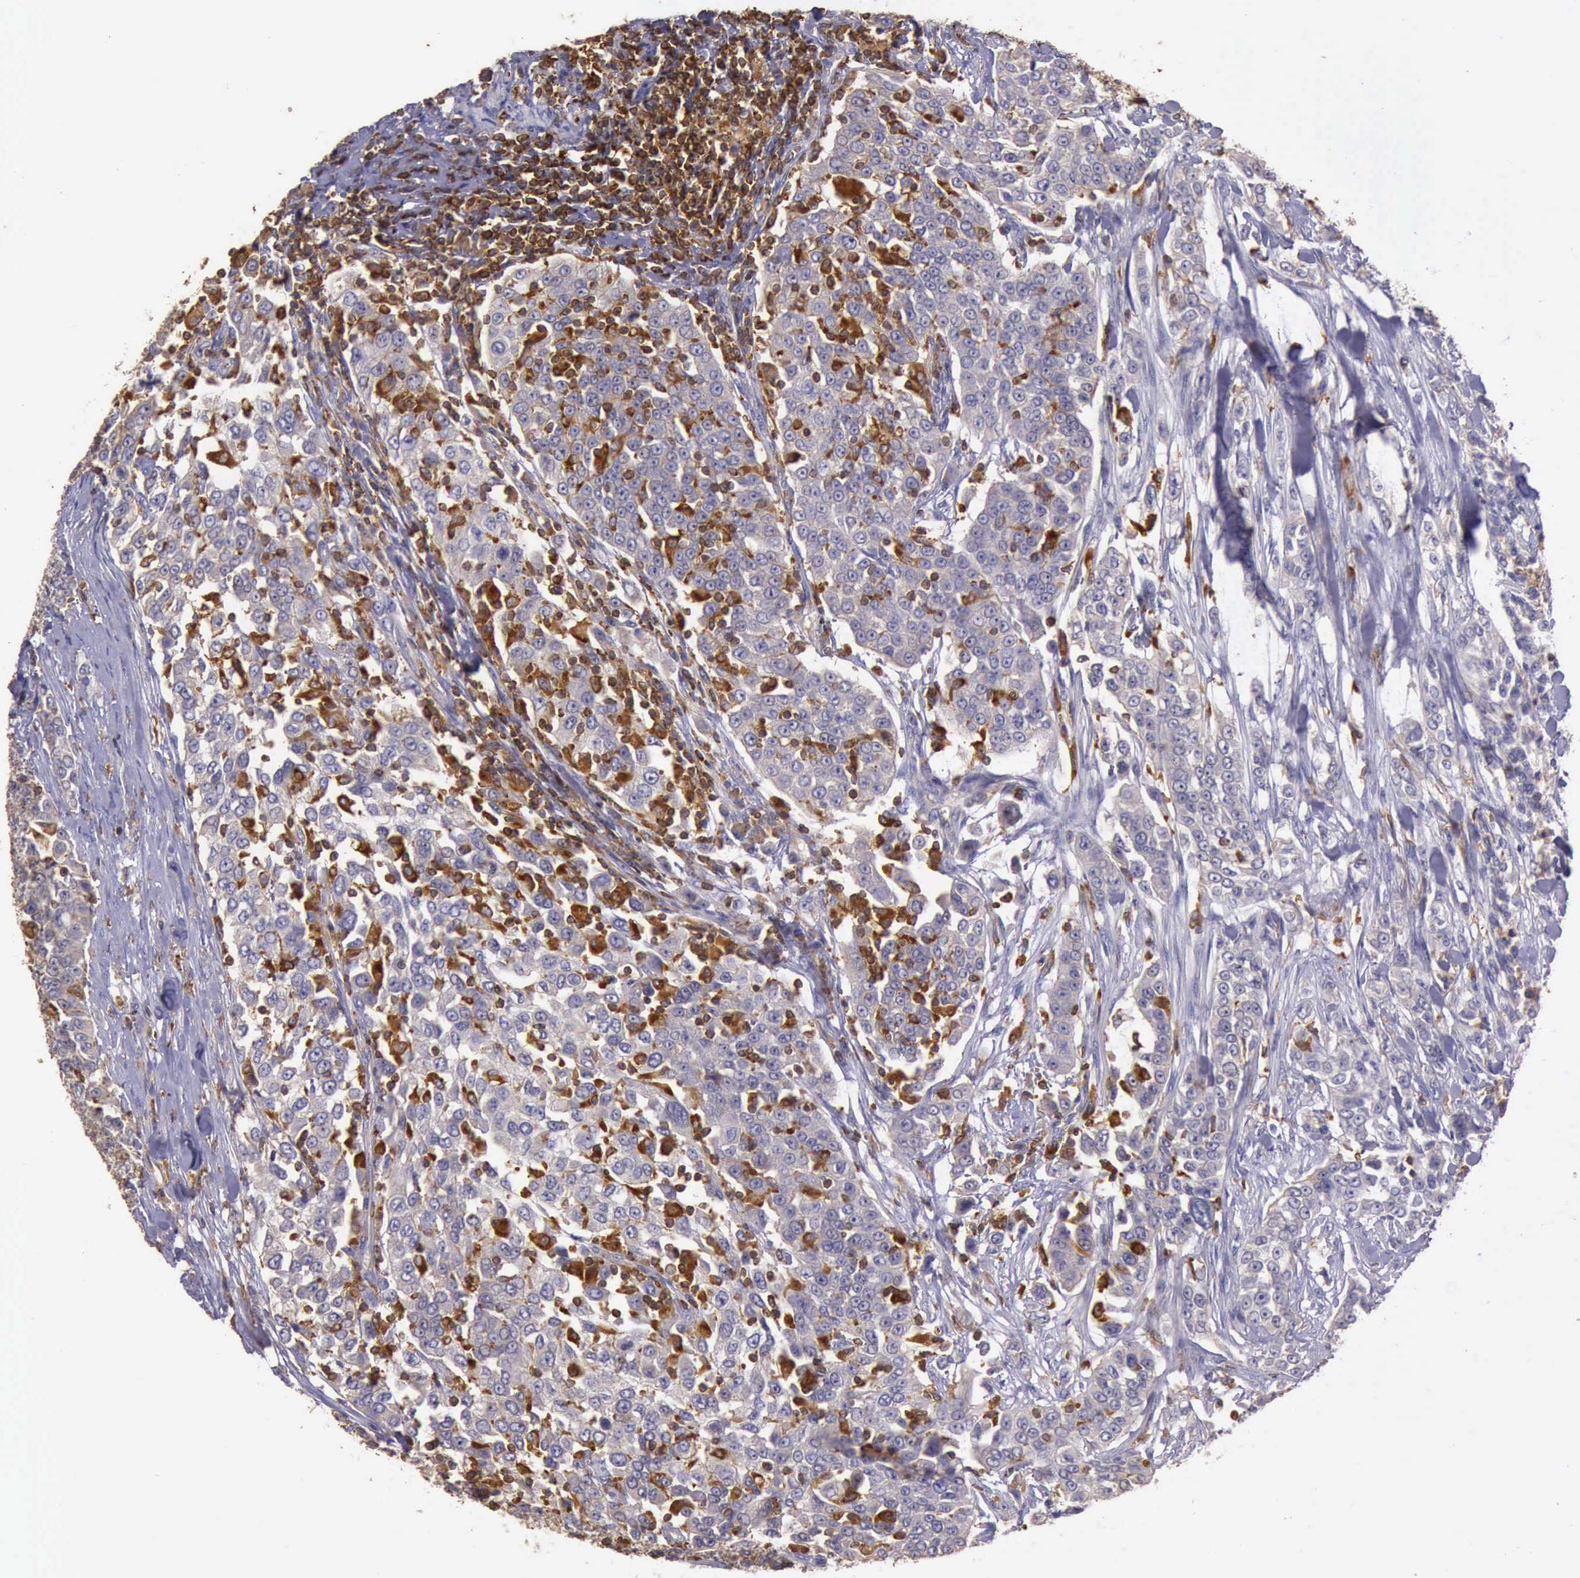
{"staining": {"intensity": "weak", "quantity": "<25%", "location": "cytoplasmic/membranous"}, "tissue": "urothelial cancer", "cell_type": "Tumor cells", "image_type": "cancer", "snomed": [{"axis": "morphology", "description": "Urothelial carcinoma, High grade"}, {"axis": "topography", "description": "Urinary bladder"}], "caption": "DAB (3,3'-diaminobenzidine) immunohistochemical staining of high-grade urothelial carcinoma exhibits no significant staining in tumor cells. (DAB IHC visualized using brightfield microscopy, high magnification).", "gene": "ARHGAP4", "patient": {"sex": "female", "age": 80}}